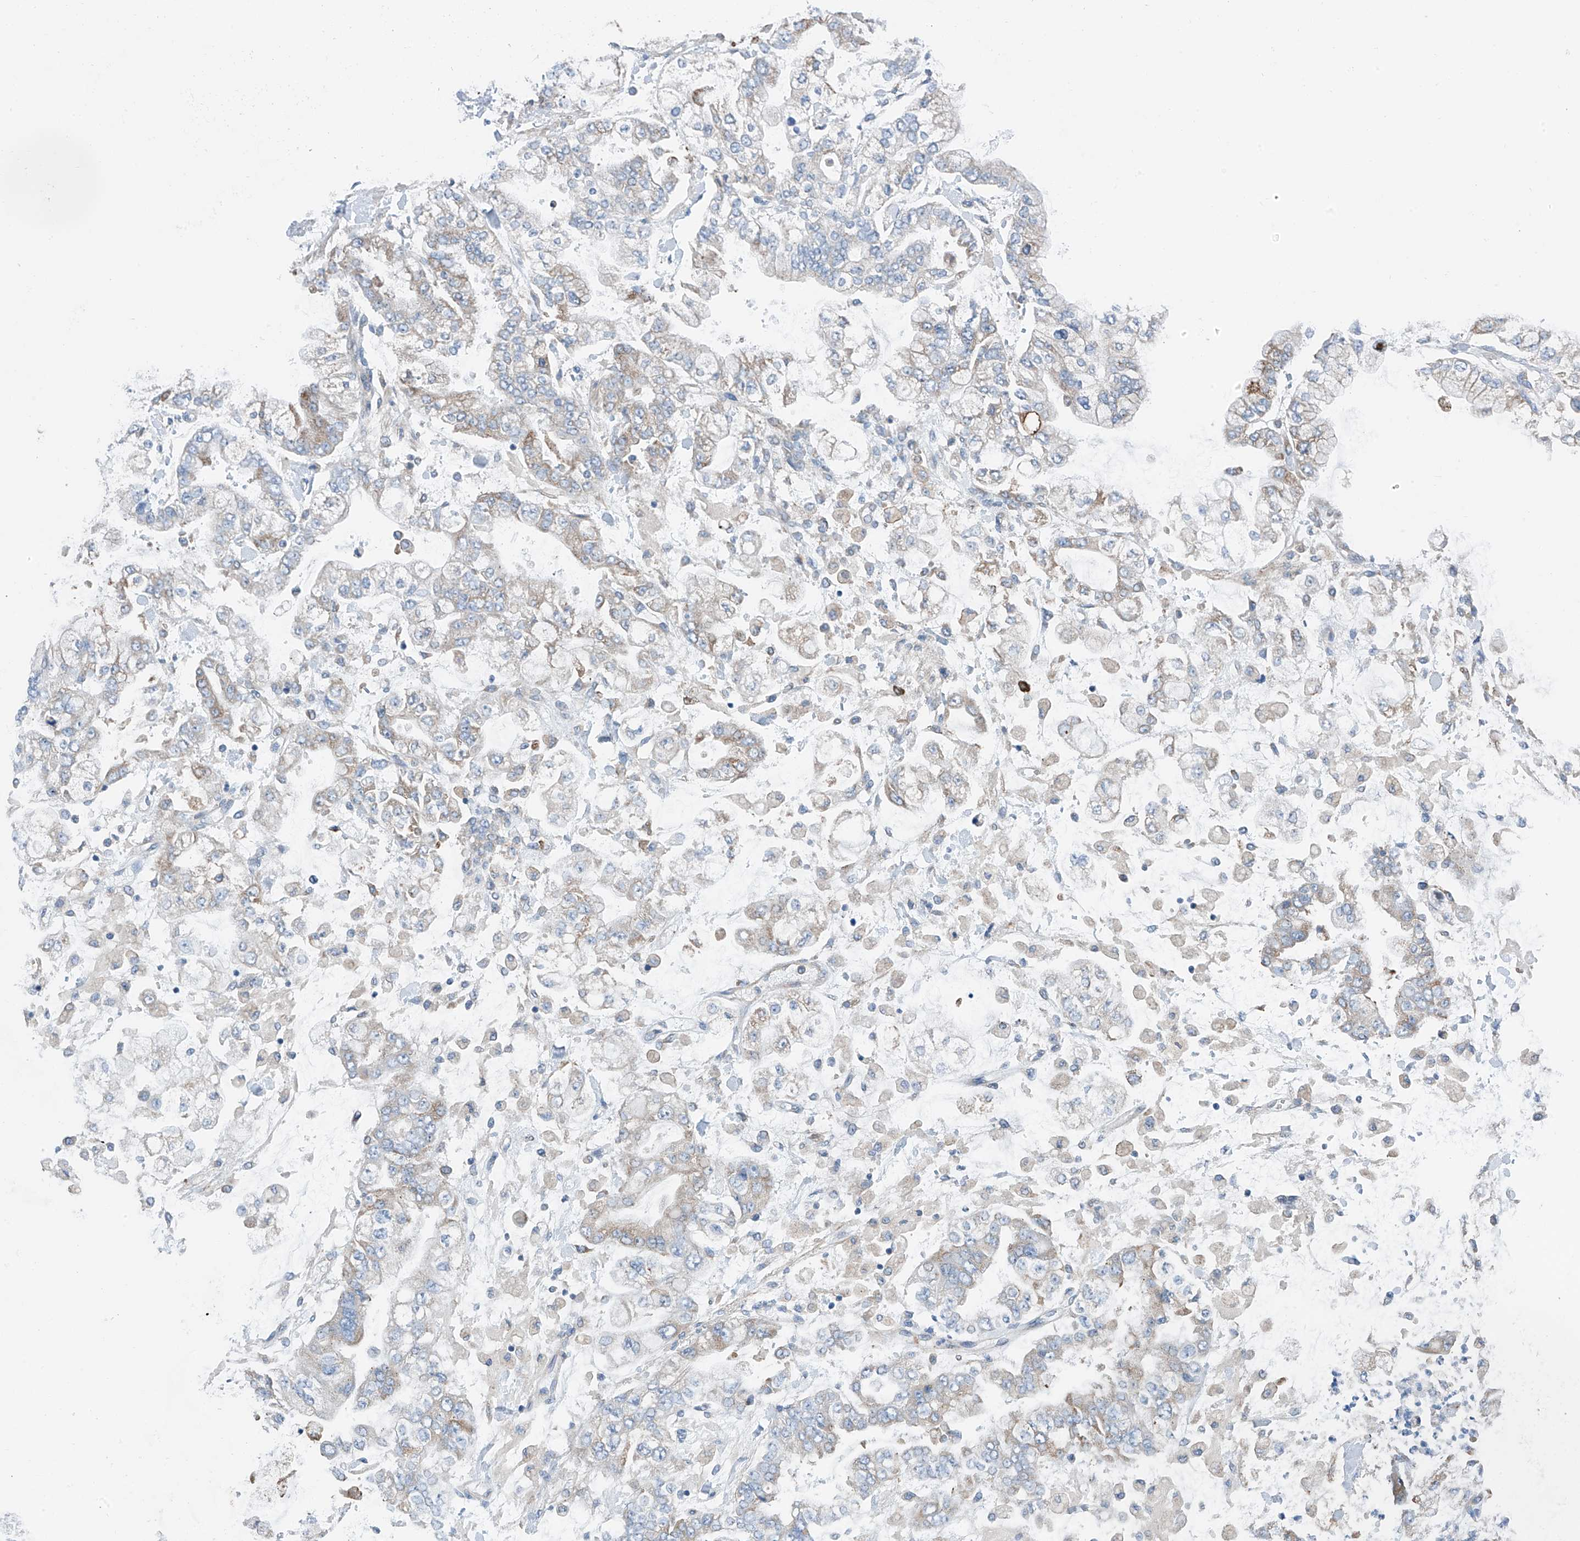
{"staining": {"intensity": "weak", "quantity": "<25%", "location": "cytoplasmic/membranous"}, "tissue": "stomach cancer", "cell_type": "Tumor cells", "image_type": "cancer", "snomed": [{"axis": "morphology", "description": "Normal tissue, NOS"}, {"axis": "morphology", "description": "Adenocarcinoma, NOS"}, {"axis": "topography", "description": "Stomach, upper"}, {"axis": "topography", "description": "Stomach"}], "caption": "This is an immunohistochemistry (IHC) photomicrograph of human stomach cancer. There is no positivity in tumor cells.", "gene": "REC8", "patient": {"sex": "male", "age": 76}}